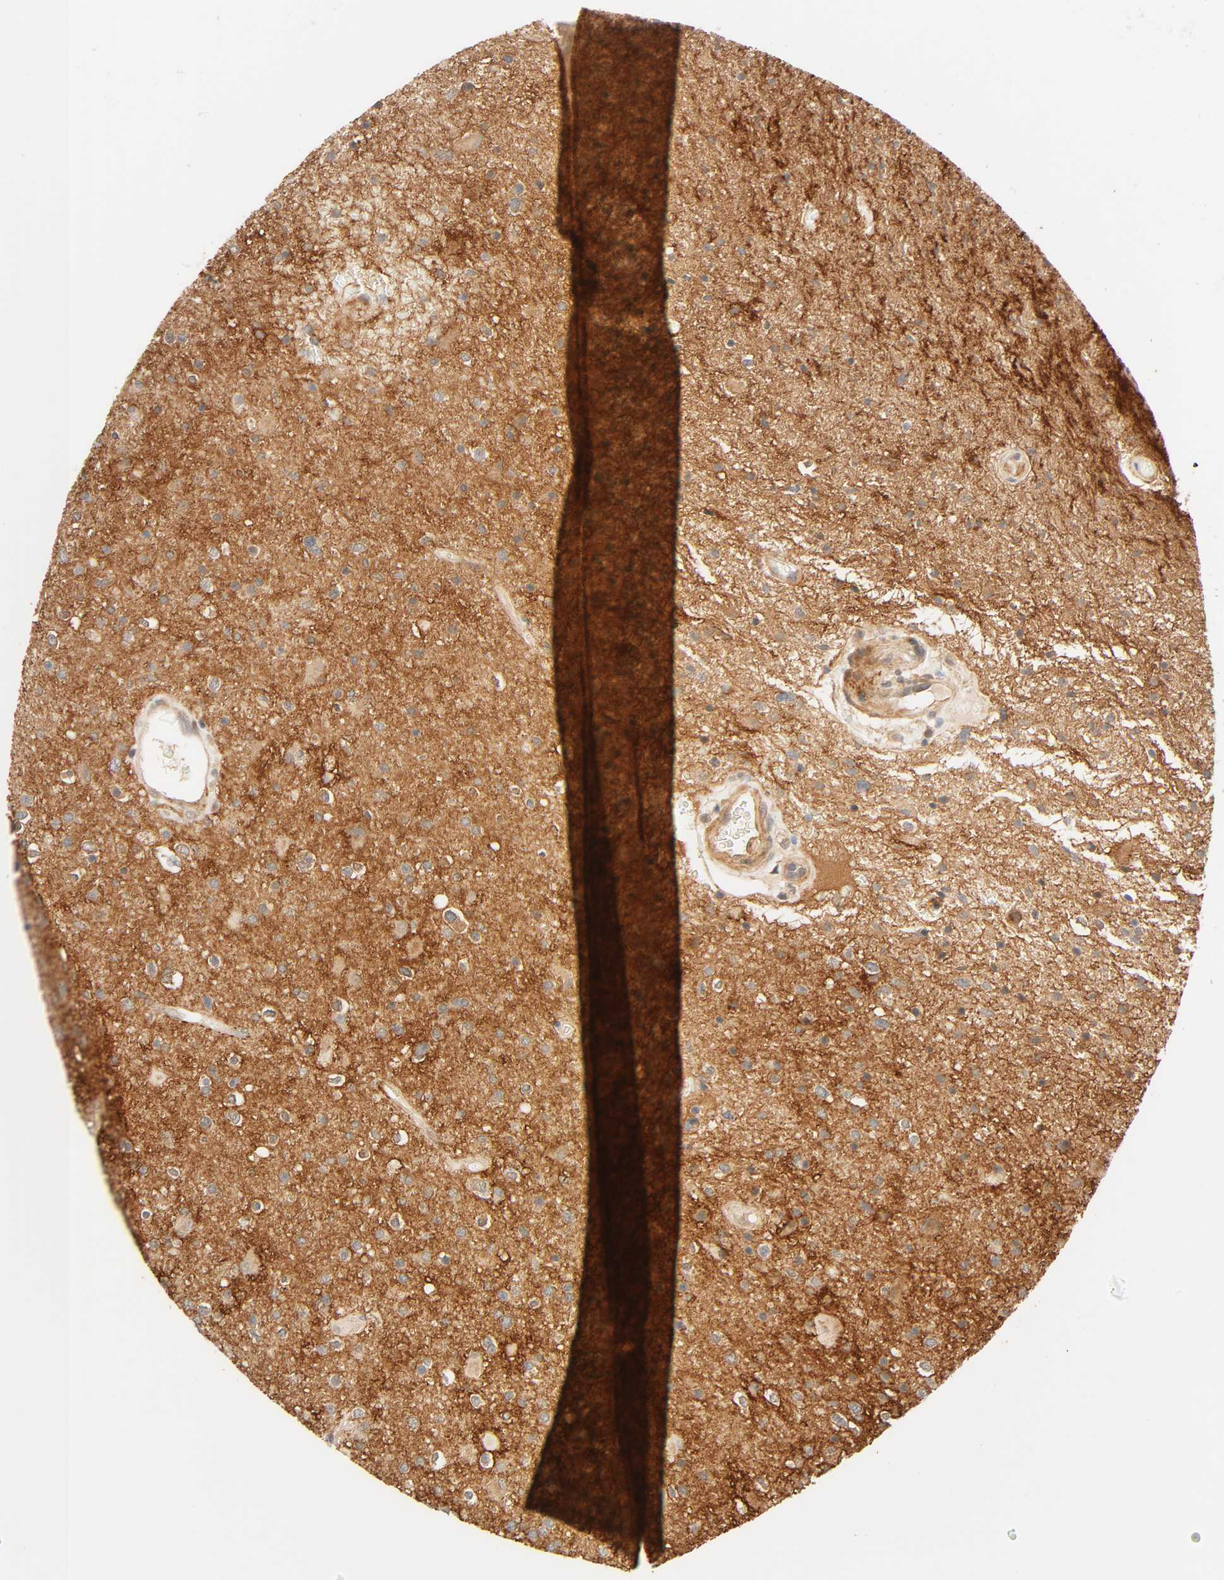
{"staining": {"intensity": "weak", "quantity": "25%-75%", "location": "cytoplasmic/membranous"}, "tissue": "glioma", "cell_type": "Tumor cells", "image_type": "cancer", "snomed": [{"axis": "morphology", "description": "Glioma, malignant, High grade"}, {"axis": "topography", "description": "Brain"}], "caption": "Tumor cells reveal low levels of weak cytoplasmic/membranous staining in approximately 25%-75% of cells in glioma.", "gene": "CACNA1G", "patient": {"sex": "male", "age": 33}}